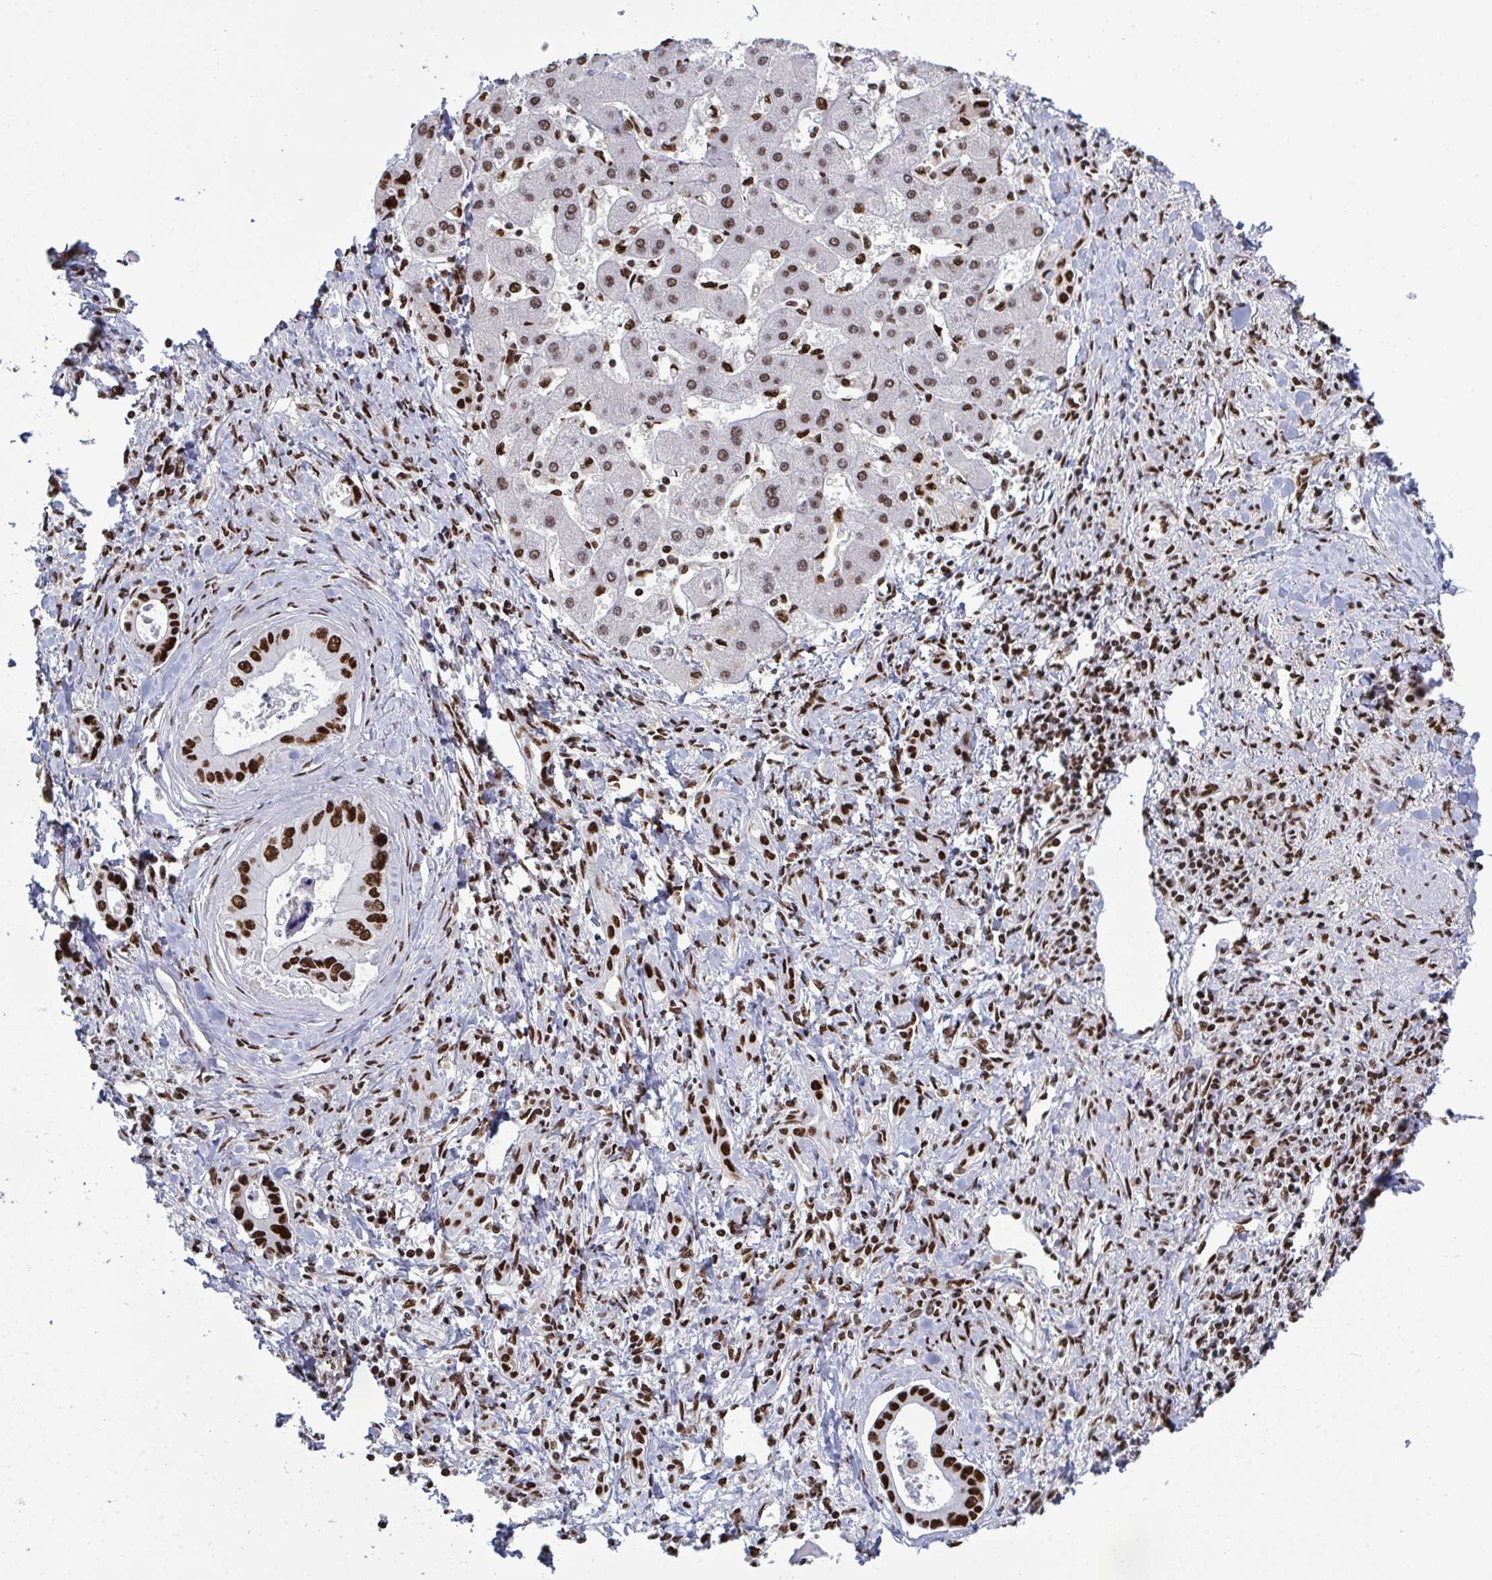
{"staining": {"intensity": "strong", "quantity": ">75%", "location": "nuclear"}, "tissue": "liver cancer", "cell_type": "Tumor cells", "image_type": "cancer", "snomed": [{"axis": "morphology", "description": "Cholangiocarcinoma"}, {"axis": "topography", "description": "Liver"}], "caption": "Immunohistochemistry image of human liver cancer (cholangiocarcinoma) stained for a protein (brown), which reveals high levels of strong nuclear positivity in approximately >75% of tumor cells.", "gene": "ZNF607", "patient": {"sex": "male", "age": 66}}